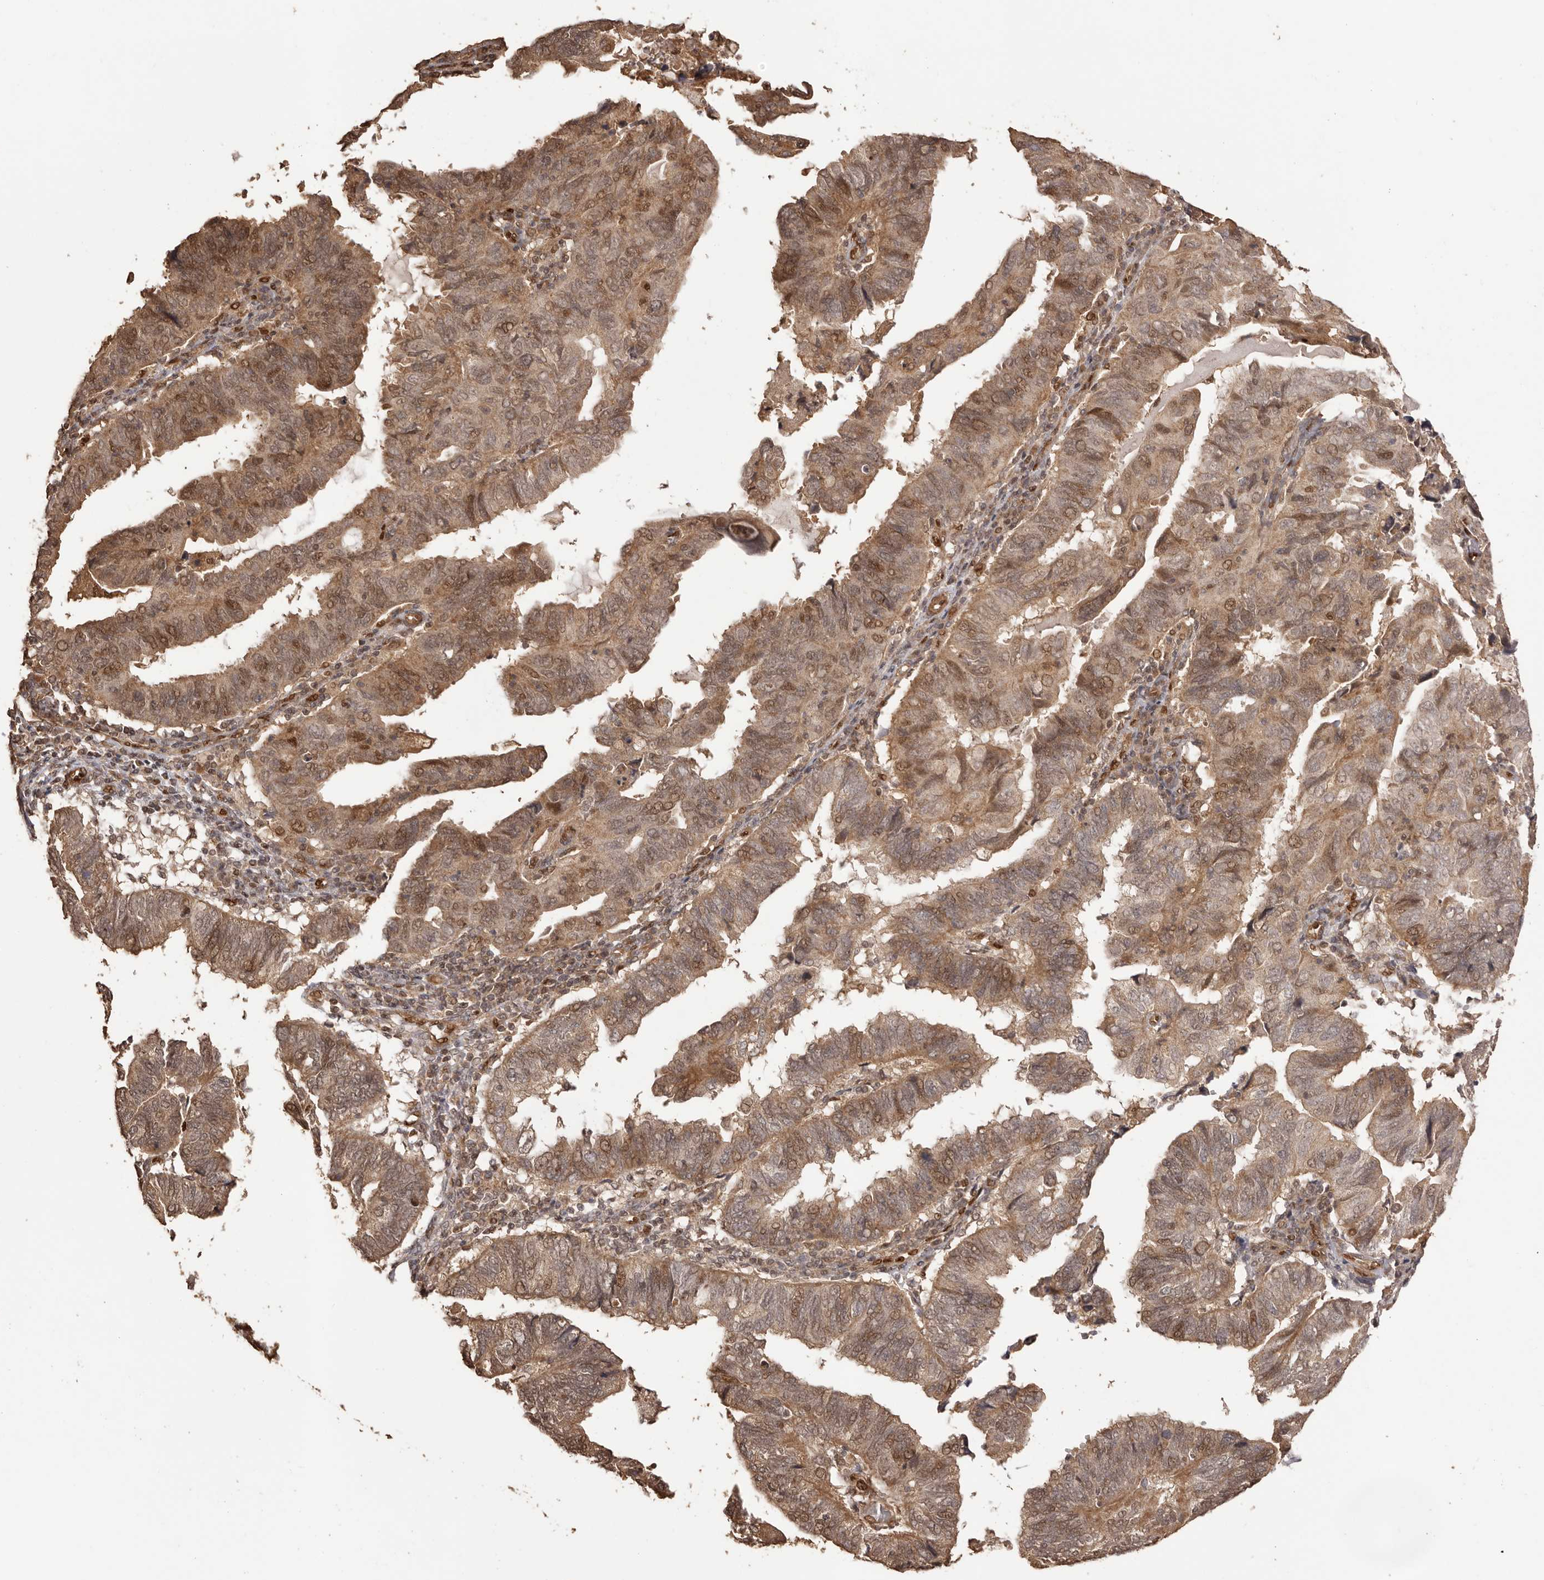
{"staining": {"intensity": "moderate", "quantity": ">75%", "location": "cytoplasmic/membranous,nuclear"}, "tissue": "endometrial cancer", "cell_type": "Tumor cells", "image_type": "cancer", "snomed": [{"axis": "morphology", "description": "Adenocarcinoma, NOS"}, {"axis": "topography", "description": "Uterus"}], "caption": "There is medium levels of moderate cytoplasmic/membranous and nuclear staining in tumor cells of endometrial adenocarcinoma, as demonstrated by immunohistochemical staining (brown color).", "gene": "UBR2", "patient": {"sex": "female", "age": 77}}